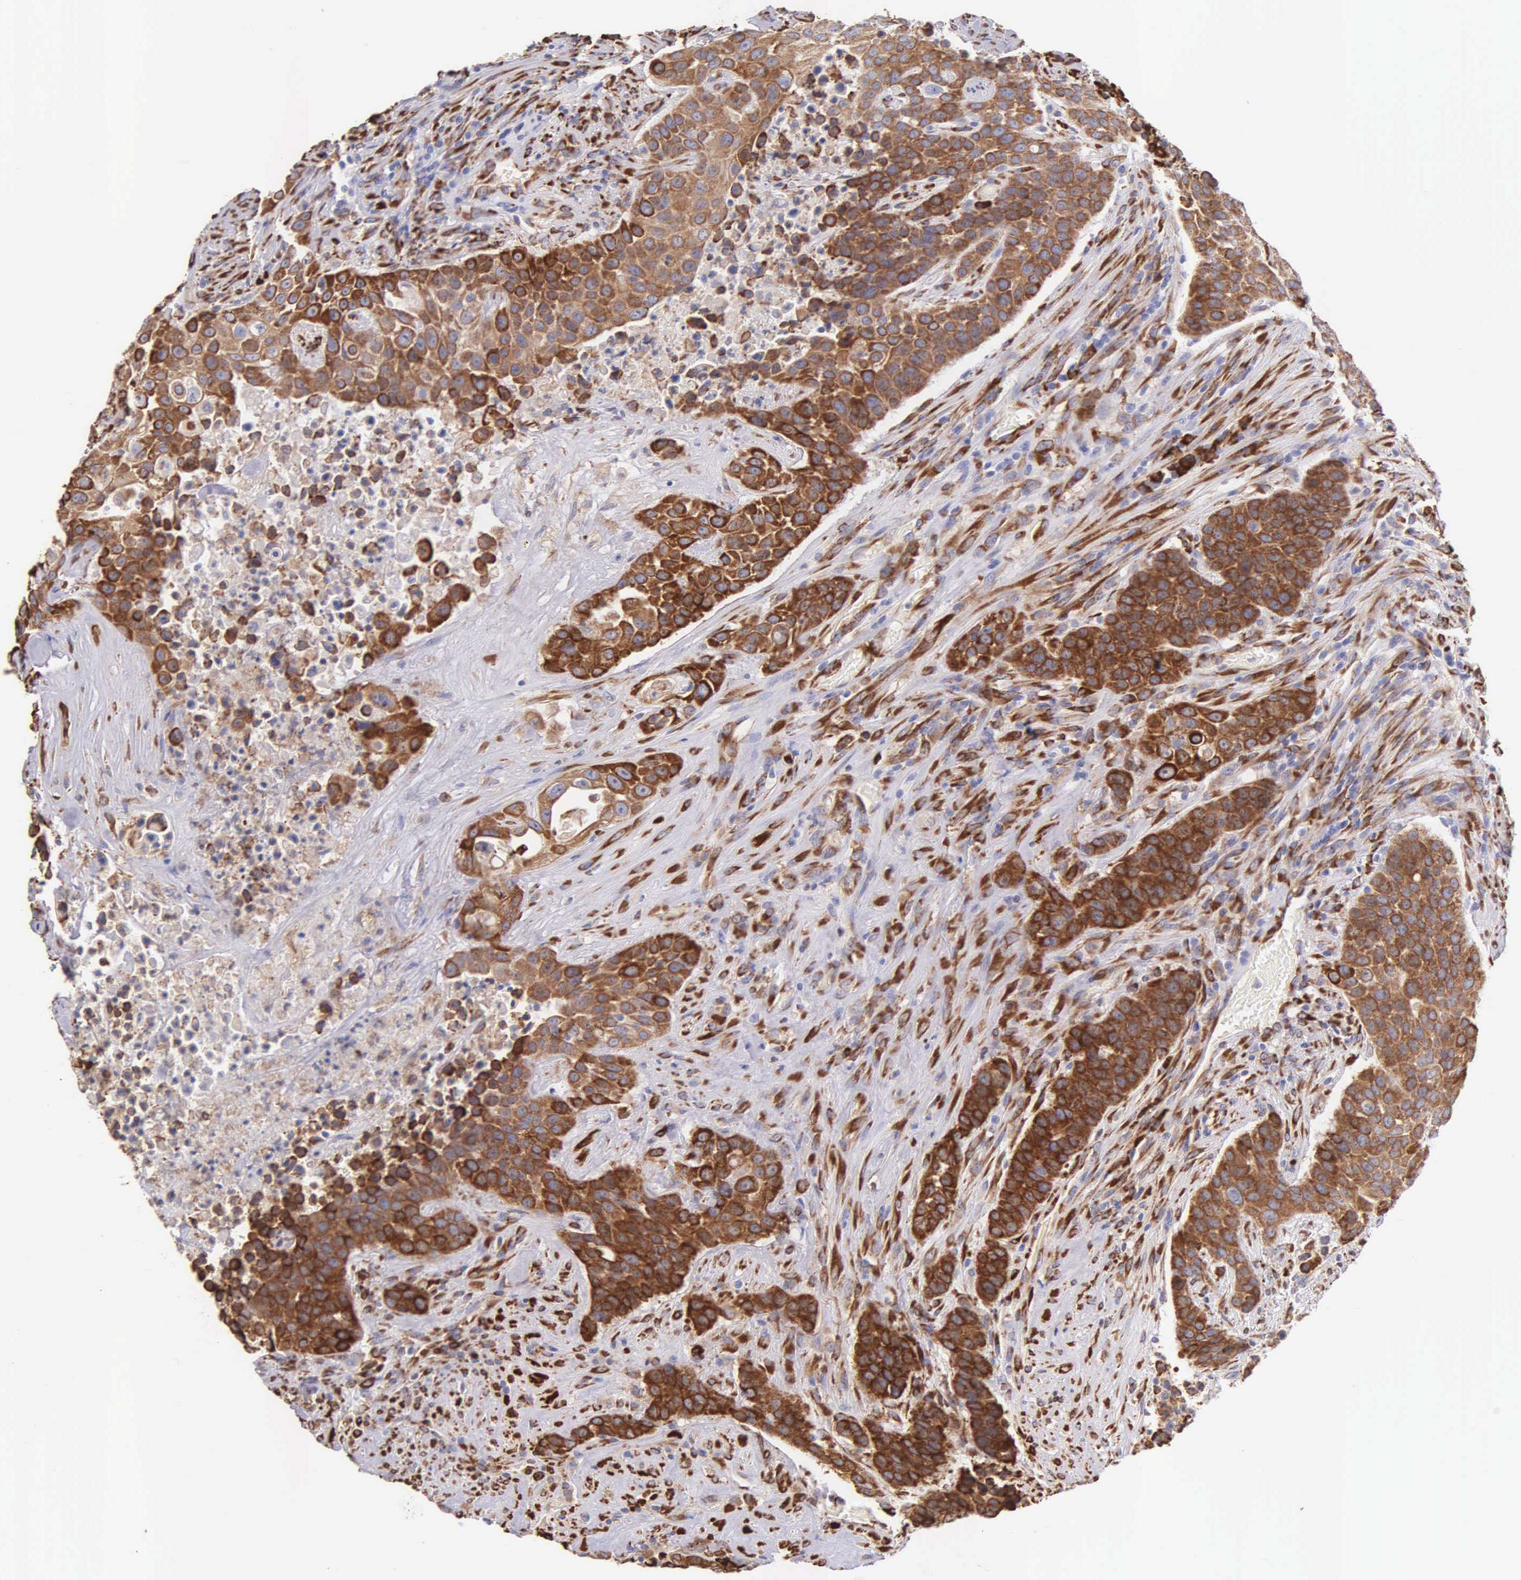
{"staining": {"intensity": "strong", "quantity": ">75%", "location": "cytoplasmic/membranous"}, "tissue": "urothelial cancer", "cell_type": "Tumor cells", "image_type": "cancer", "snomed": [{"axis": "morphology", "description": "Urothelial carcinoma, High grade"}, {"axis": "topography", "description": "Urinary bladder"}], "caption": "A high-resolution histopathology image shows immunohistochemistry (IHC) staining of urothelial cancer, which shows strong cytoplasmic/membranous expression in about >75% of tumor cells.", "gene": "CKAP4", "patient": {"sex": "male", "age": 74}}